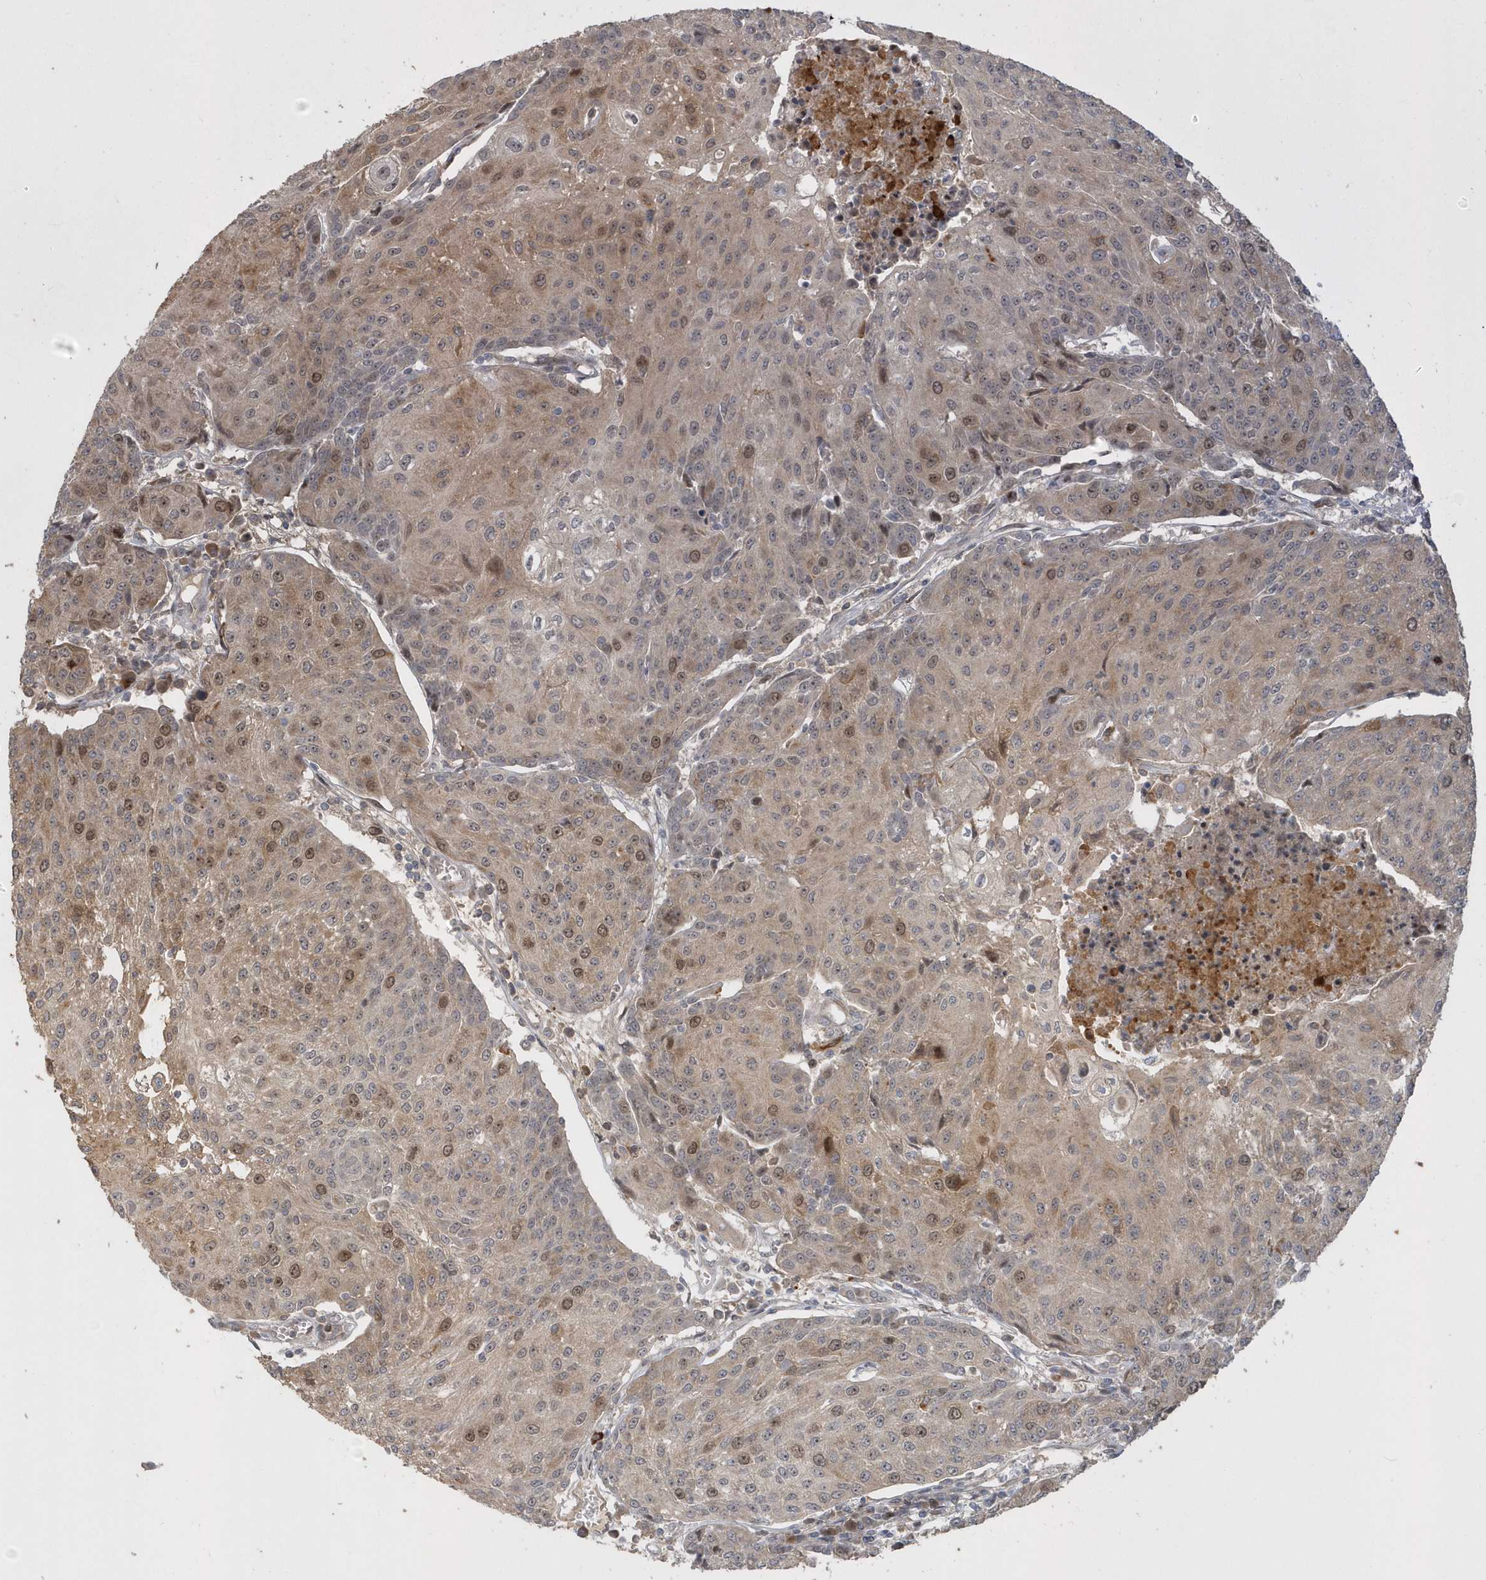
{"staining": {"intensity": "moderate", "quantity": "25%-75%", "location": "cytoplasmic/membranous,nuclear"}, "tissue": "urothelial cancer", "cell_type": "Tumor cells", "image_type": "cancer", "snomed": [{"axis": "morphology", "description": "Urothelial carcinoma, High grade"}, {"axis": "topography", "description": "Urinary bladder"}], "caption": "Moderate cytoplasmic/membranous and nuclear positivity for a protein is identified in about 25%-75% of tumor cells of urothelial carcinoma (high-grade) using IHC.", "gene": "TRAIP", "patient": {"sex": "female", "age": 85}}